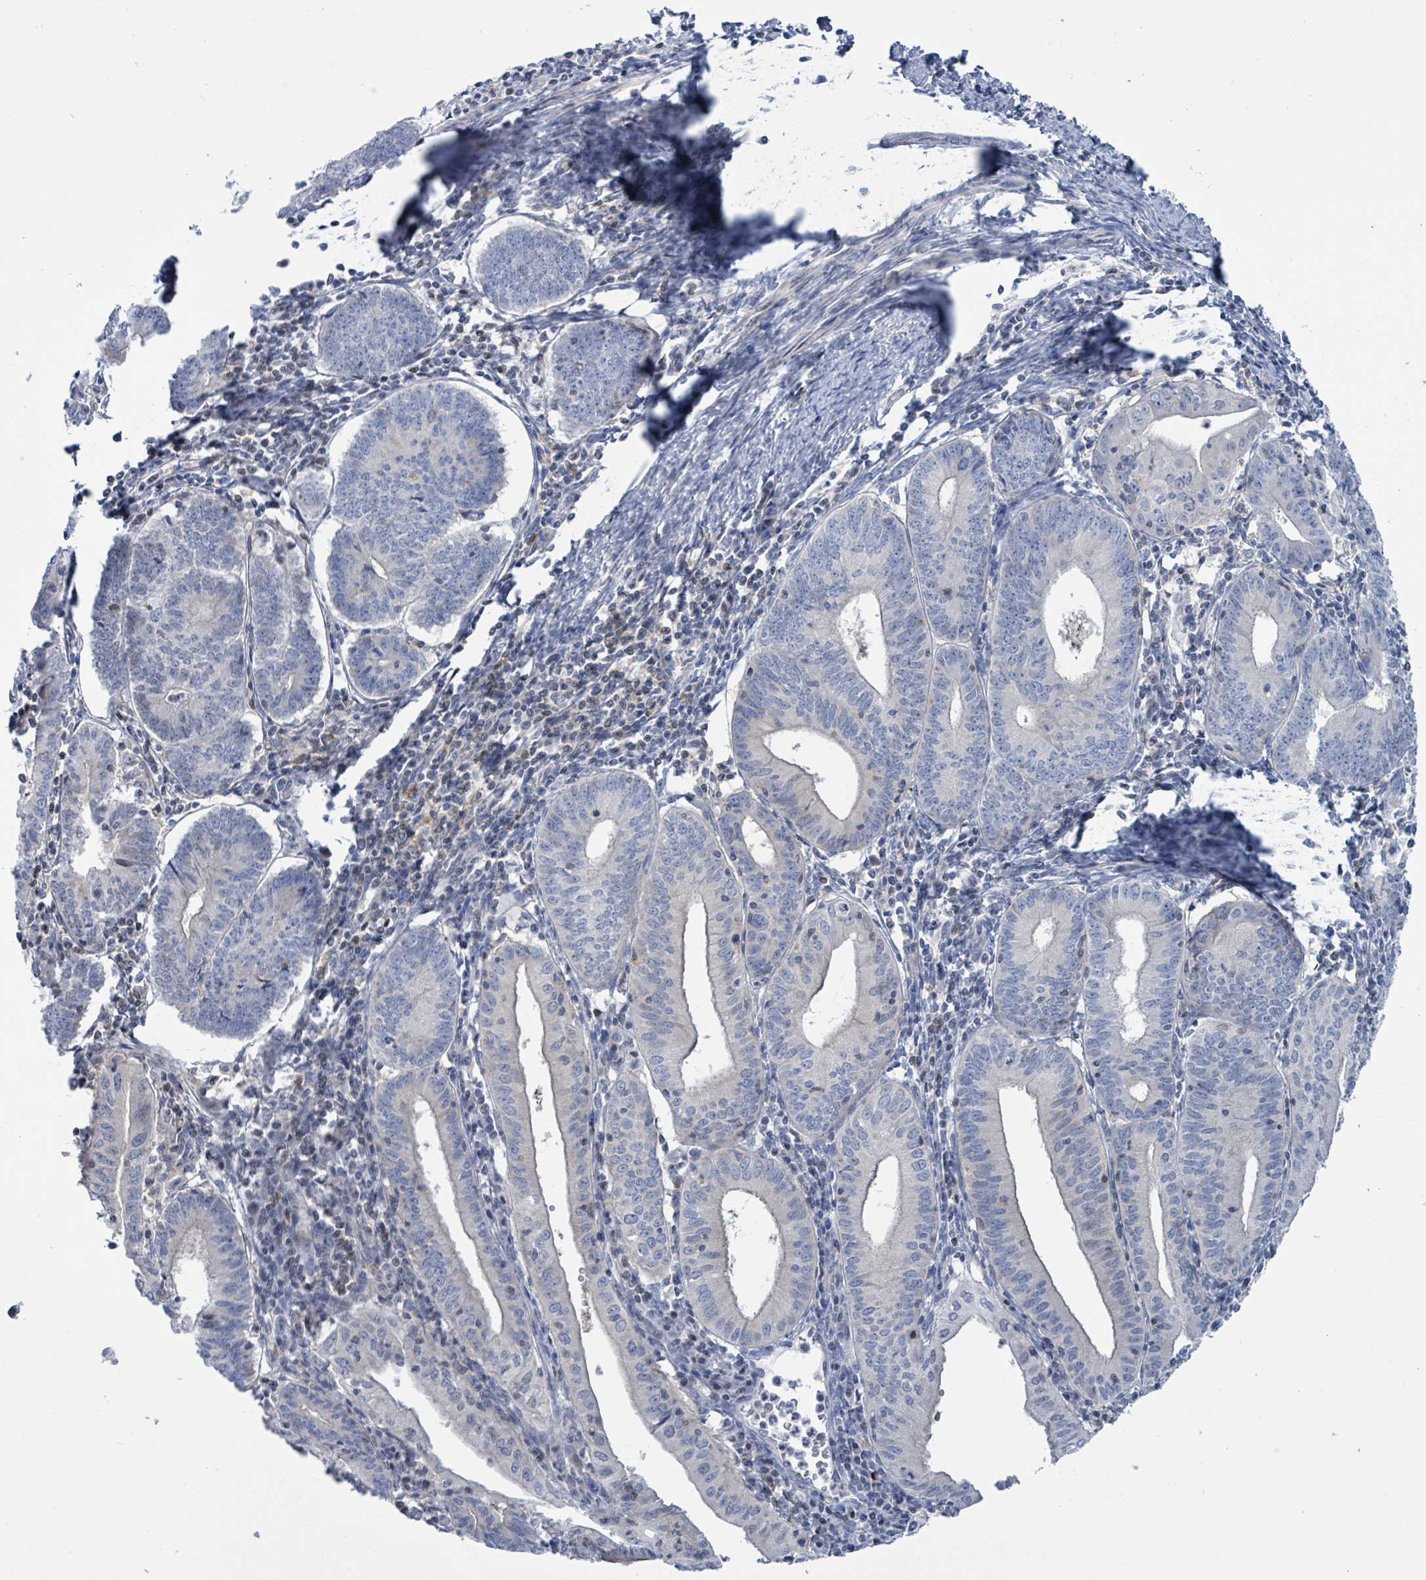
{"staining": {"intensity": "negative", "quantity": "none", "location": "none"}, "tissue": "endometrial cancer", "cell_type": "Tumor cells", "image_type": "cancer", "snomed": [{"axis": "morphology", "description": "Adenocarcinoma, NOS"}, {"axis": "topography", "description": "Endometrium"}], "caption": "DAB (3,3'-diaminobenzidine) immunohistochemical staining of endometrial adenocarcinoma demonstrates no significant expression in tumor cells.", "gene": "DGKZ", "patient": {"sex": "female", "age": 60}}